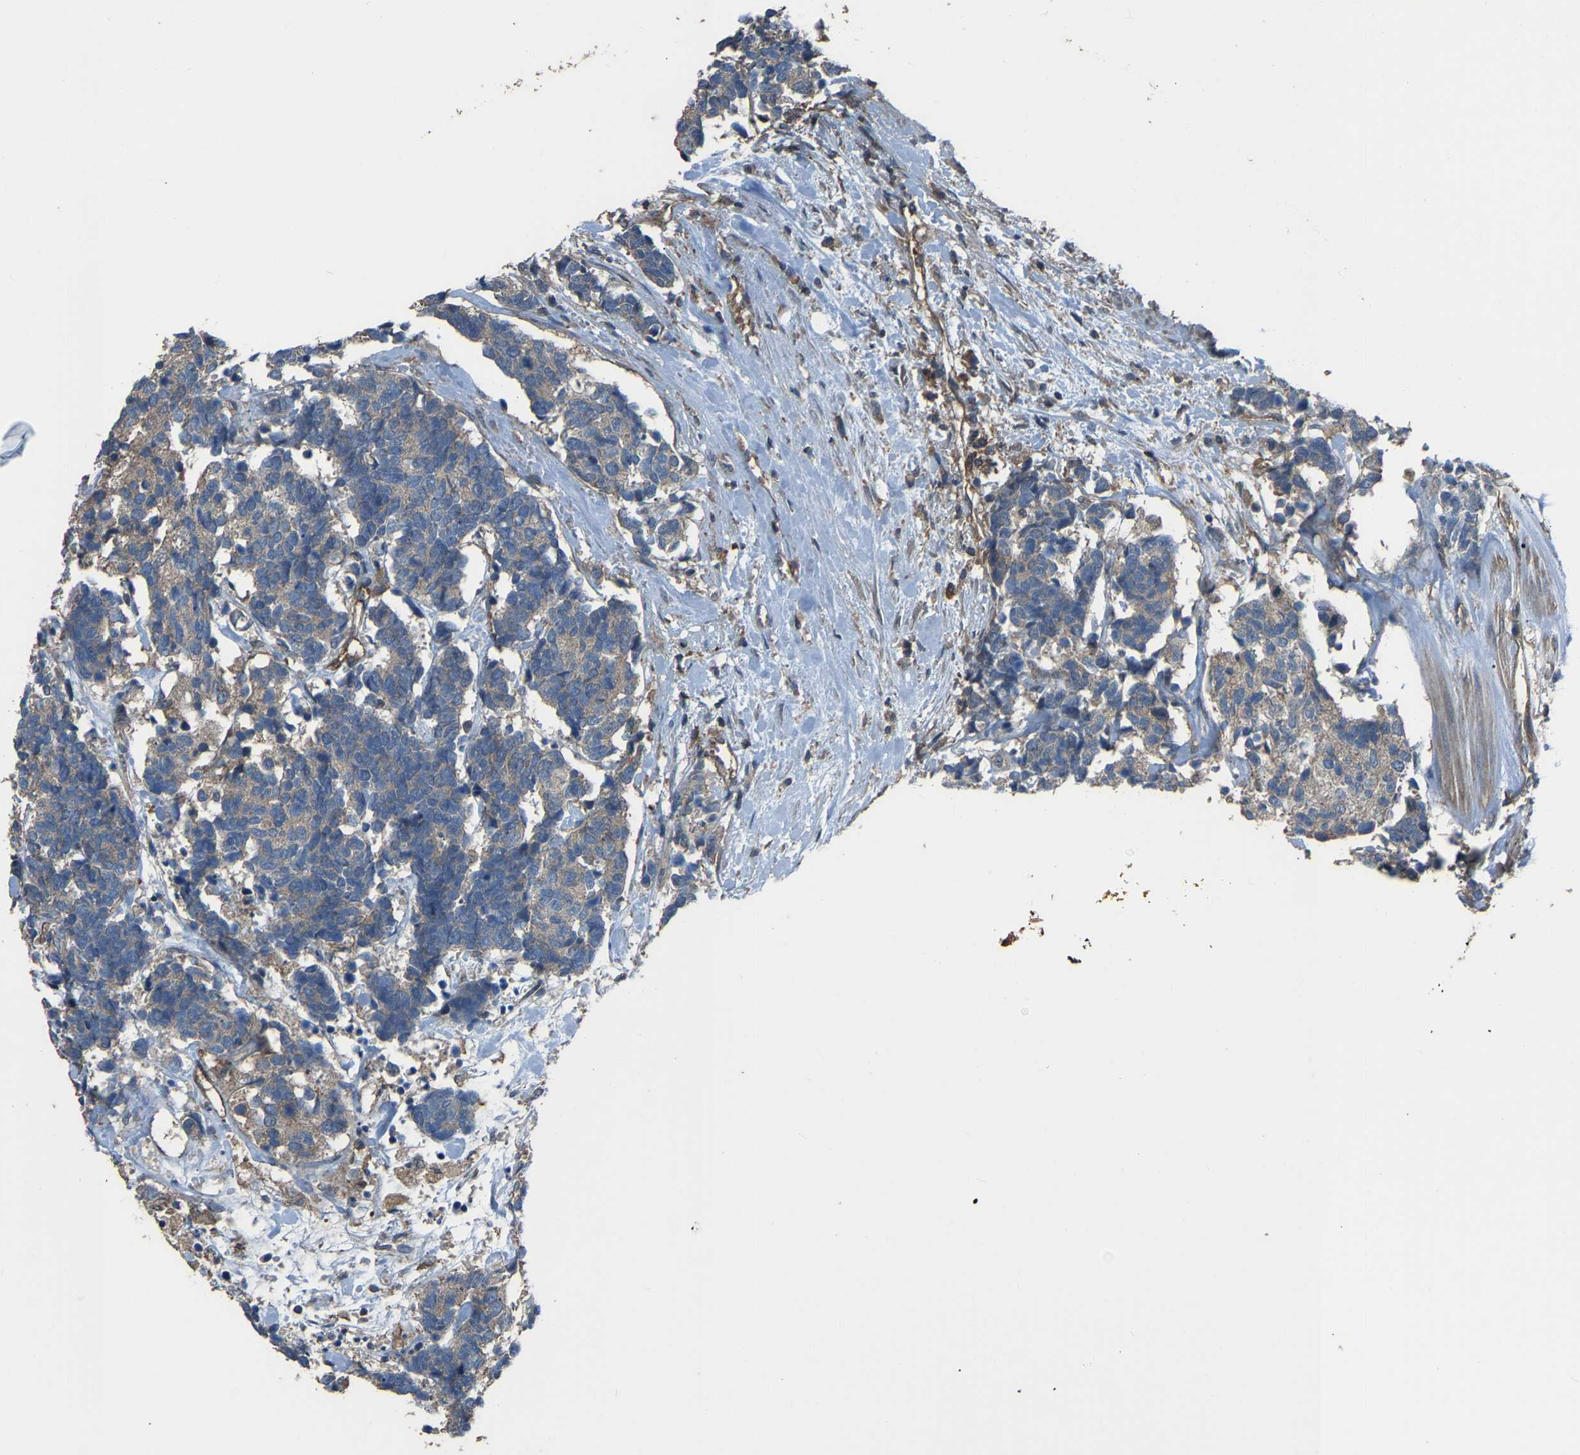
{"staining": {"intensity": "weak", "quantity": "25%-75%", "location": "cytoplasmic/membranous"}, "tissue": "carcinoid", "cell_type": "Tumor cells", "image_type": "cancer", "snomed": [{"axis": "morphology", "description": "Carcinoma, NOS"}, {"axis": "morphology", "description": "Carcinoid, malignant, NOS"}, {"axis": "topography", "description": "Urinary bladder"}], "caption": "A high-resolution histopathology image shows immunohistochemistry (IHC) staining of carcinoma, which displays weak cytoplasmic/membranous staining in about 25%-75% of tumor cells.", "gene": "SLC4A2", "patient": {"sex": "male", "age": 57}}